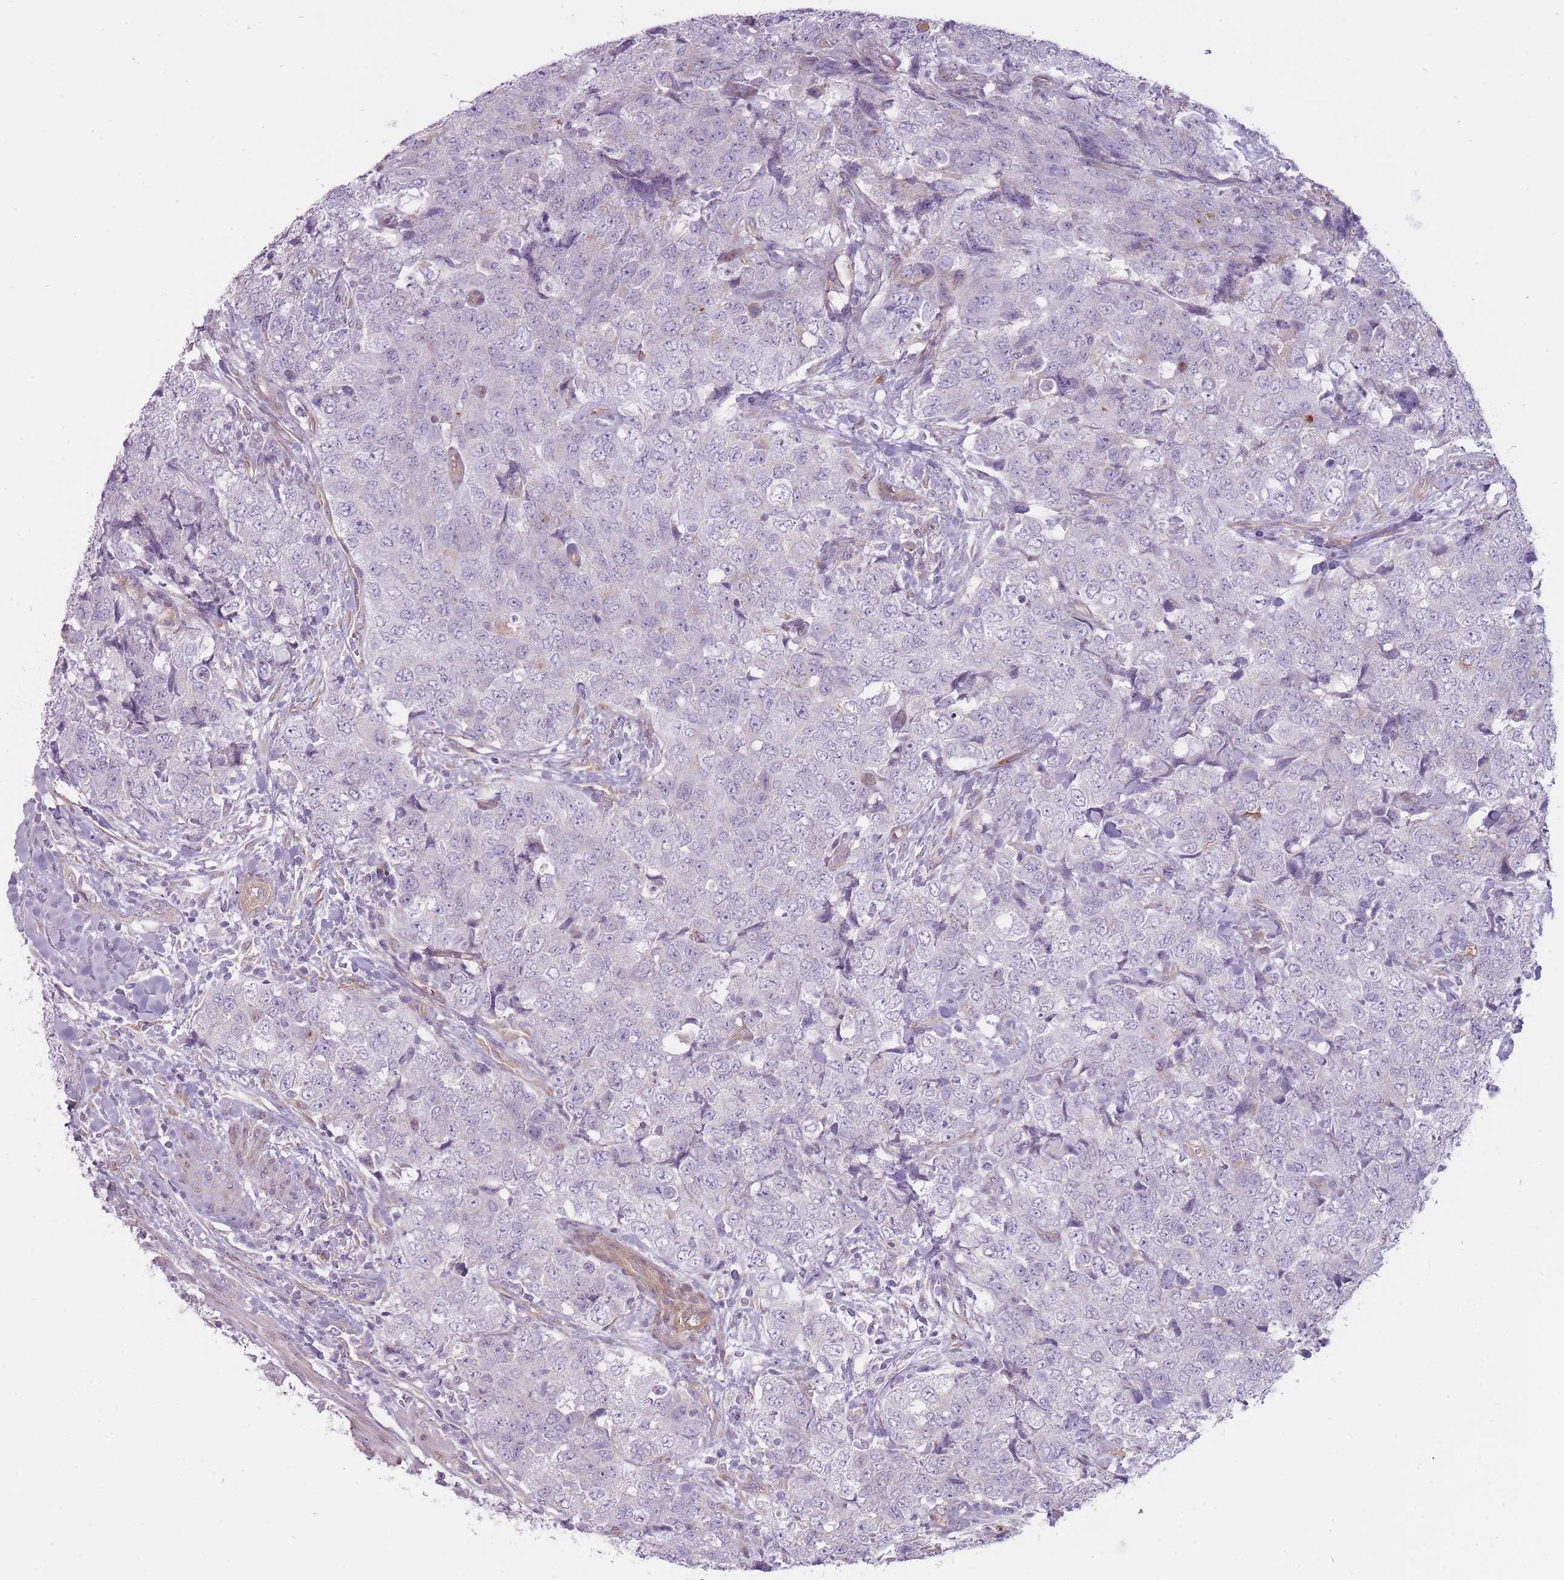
{"staining": {"intensity": "negative", "quantity": "none", "location": "none"}, "tissue": "urothelial cancer", "cell_type": "Tumor cells", "image_type": "cancer", "snomed": [{"axis": "morphology", "description": "Urothelial carcinoma, High grade"}, {"axis": "topography", "description": "Urinary bladder"}], "caption": "Immunohistochemical staining of urothelial carcinoma (high-grade) shows no significant expression in tumor cells. (DAB (3,3'-diaminobenzidine) immunohistochemistry, high magnification).", "gene": "PGRMC2", "patient": {"sex": "female", "age": 78}}